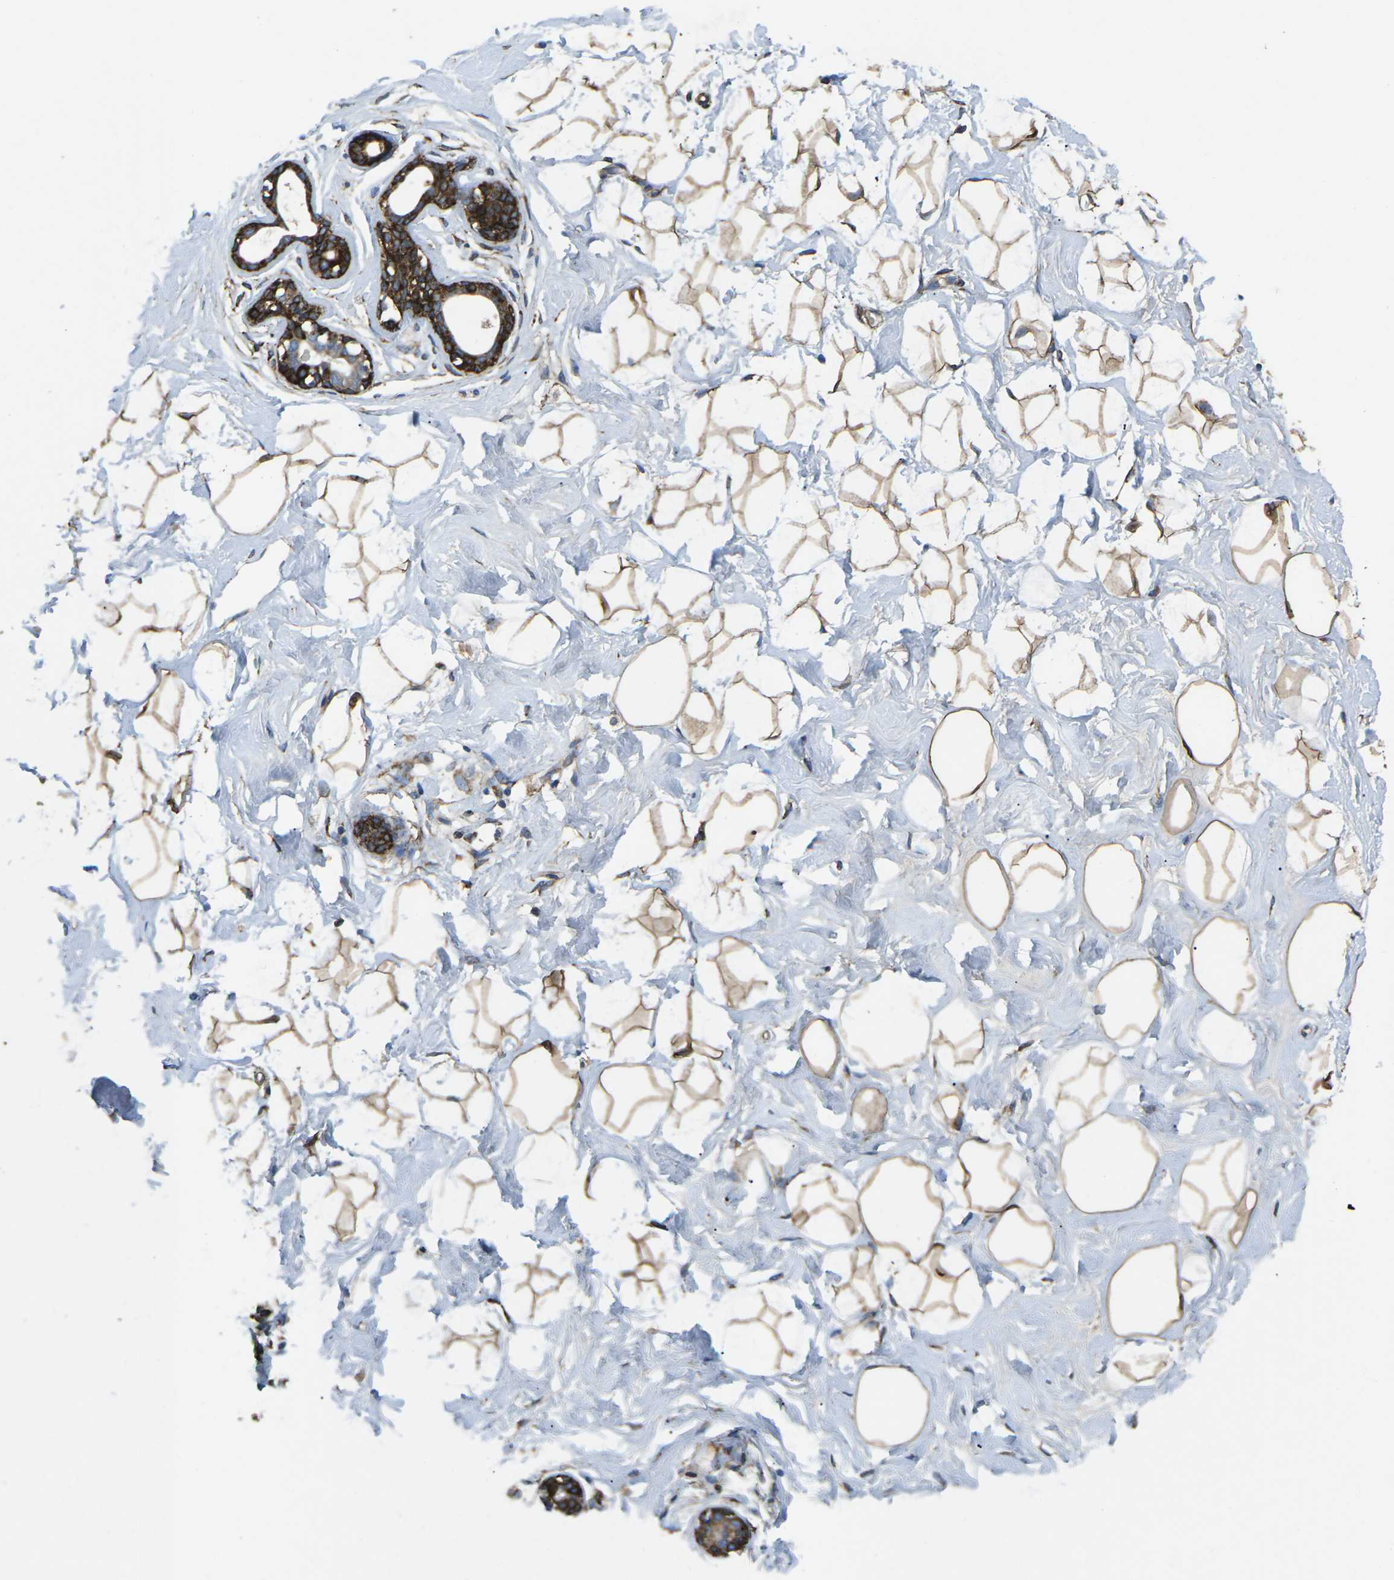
{"staining": {"intensity": "moderate", "quantity": ">75%", "location": "cytoplasmic/membranous"}, "tissue": "breast", "cell_type": "Adipocytes", "image_type": "normal", "snomed": [{"axis": "morphology", "description": "Normal tissue, NOS"}, {"axis": "topography", "description": "Breast"}], "caption": "Protein staining of benign breast displays moderate cytoplasmic/membranous staining in about >75% of adipocytes. Nuclei are stained in blue.", "gene": "PDZD8", "patient": {"sex": "female", "age": 23}}